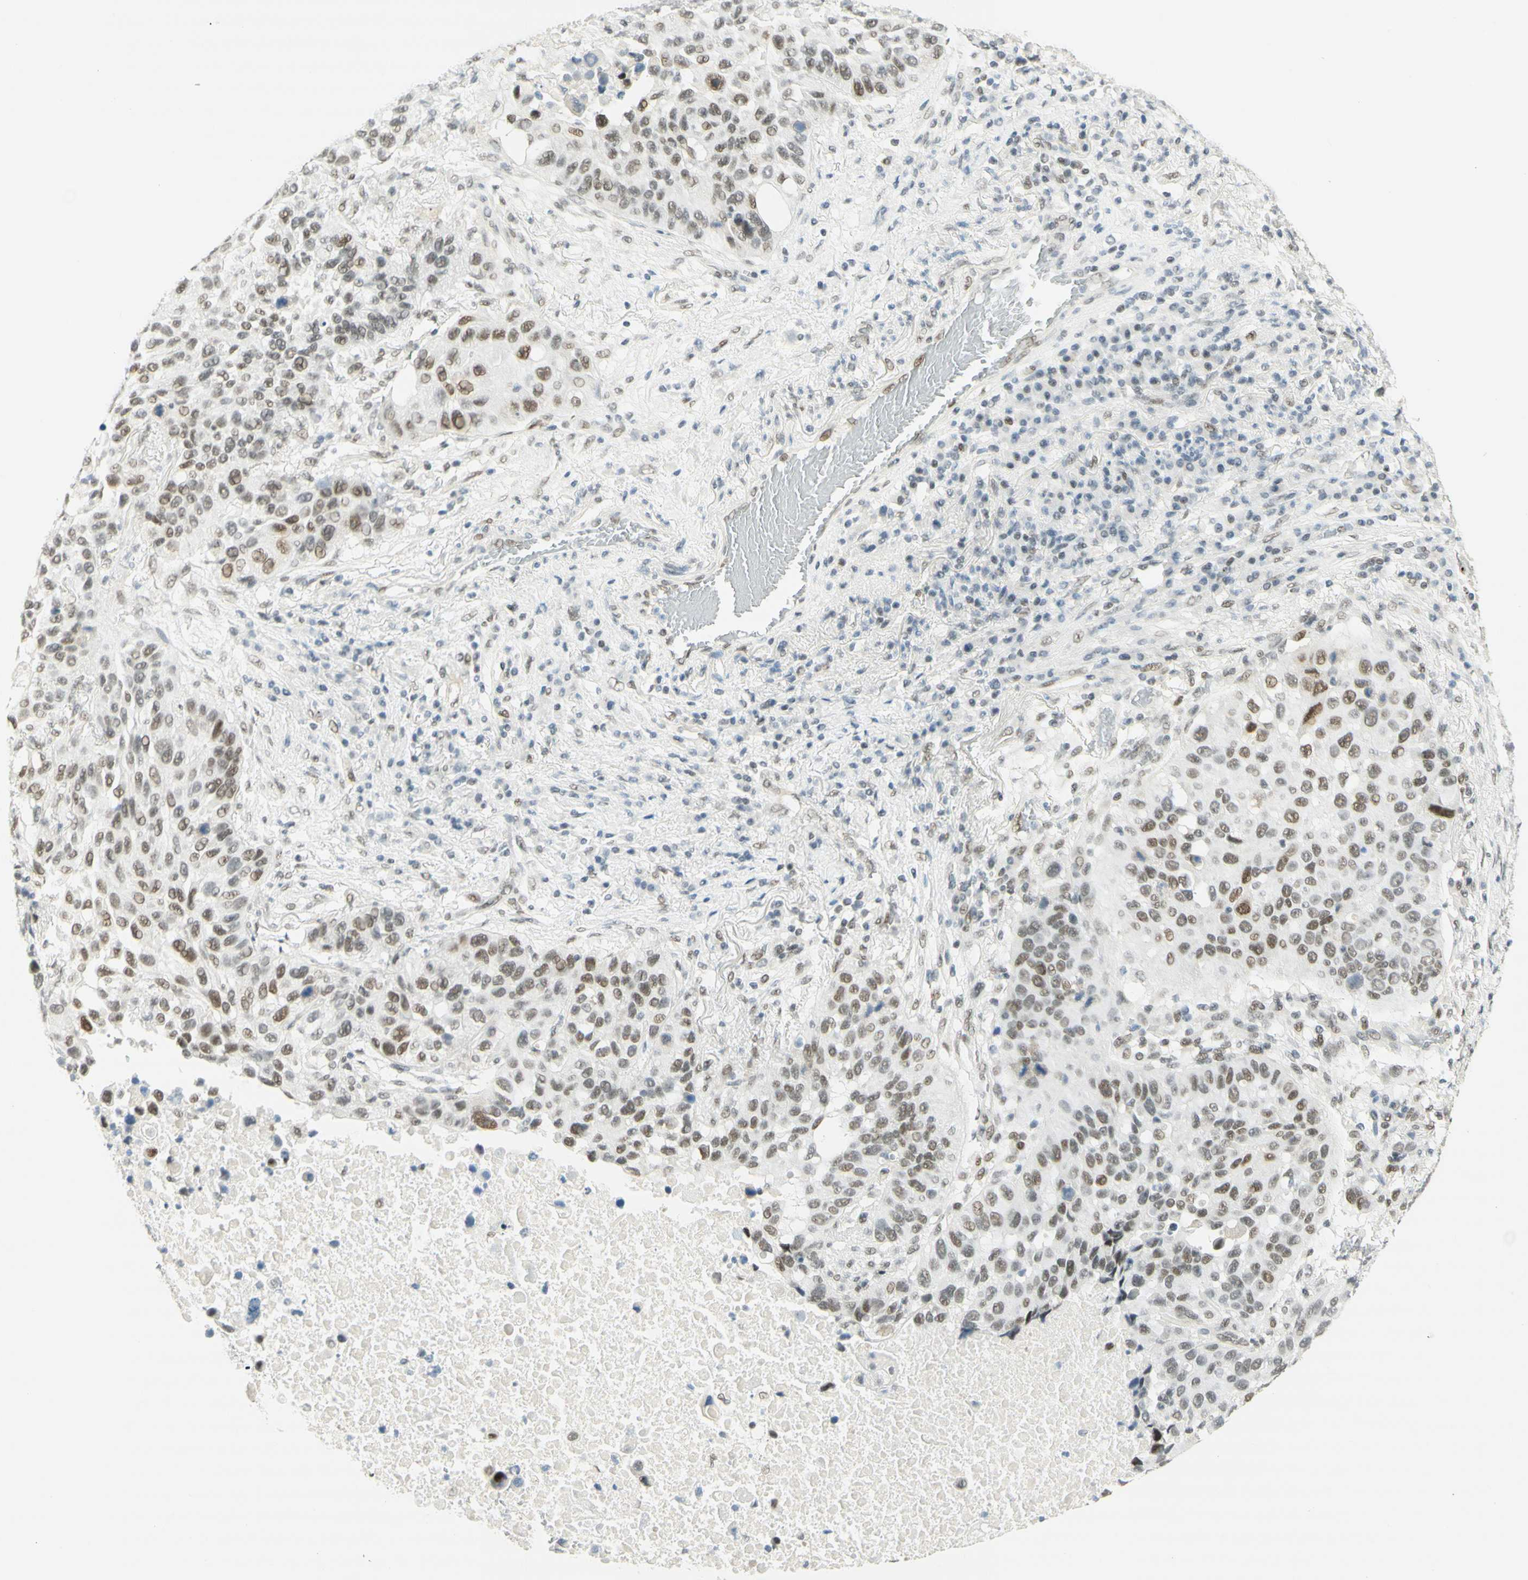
{"staining": {"intensity": "weak", "quantity": "25%-75%", "location": "nuclear"}, "tissue": "lung cancer", "cell_type": "Tumor cells", "image_type": "cancer", "snomed": [{"axis": "morphology", "description": "Squamous cell carcinoma, NOS"}, {"axis": "topography", "description": "Lung"}], "caption": "Lung cancer was stained to show a protein in brown. There is low levels of weak nuclear positivity in approximately 25%-75% of tumor cells.", "gene": "PMS2", "patient": {"sex": "male", "age": 57}}